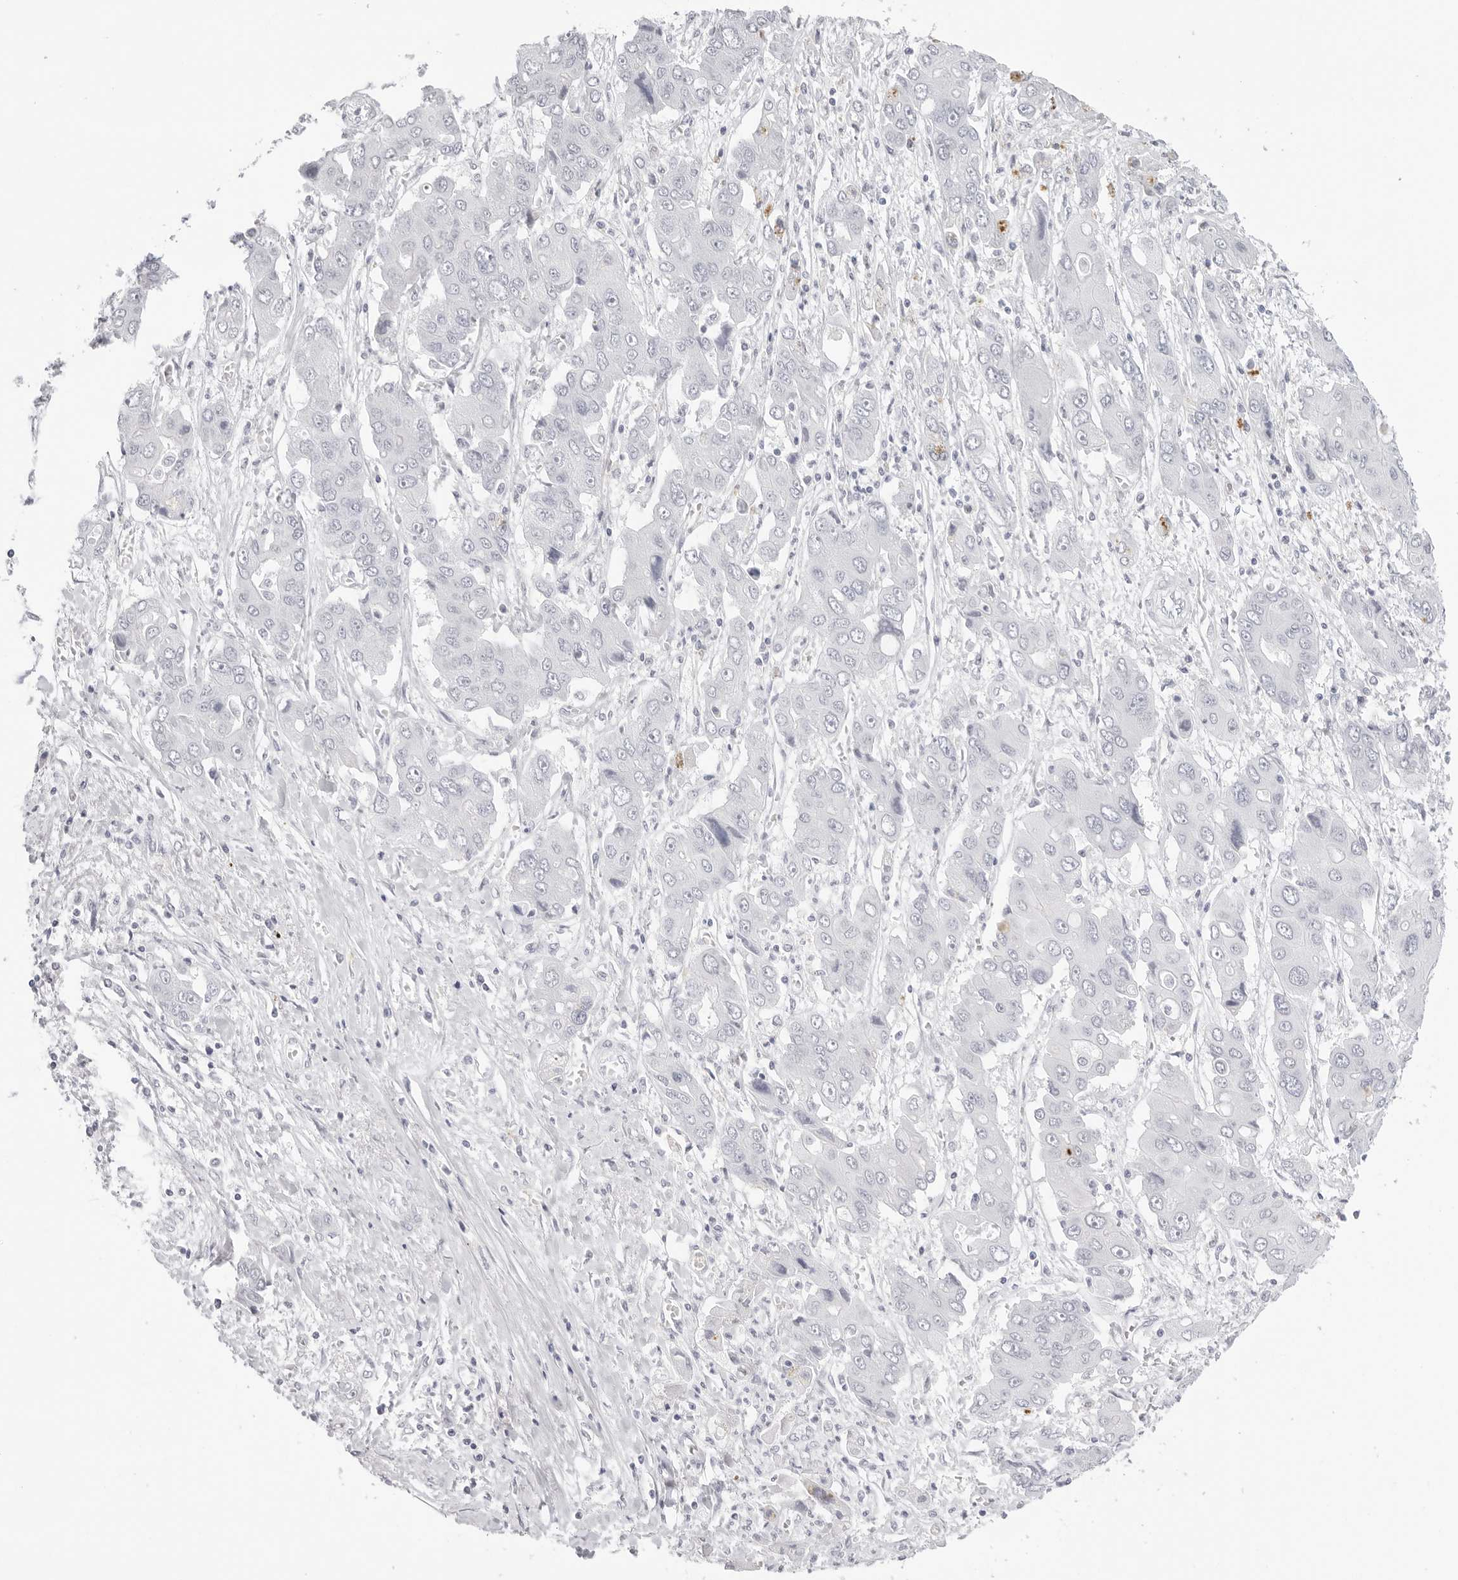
{"staining": {"intensity": "negative", "quantity": "none", "location": "none"}, "tissue": "liver cancer", "cell_type": "Tumor cells", "image_type": "cancer", "snomed": [{"axis": "morphology", "description": "Cholangiocarcinoma"}, {"axis": "topography", "description": "Liver"}], "caption": "The immunohistochemistry (IHC) photomicrograph has no significant expression in tumor cells of liver cholangiocarcinoma tissue.", "gene": "CST5", "patient": {"sex": "male", "age": 67}}